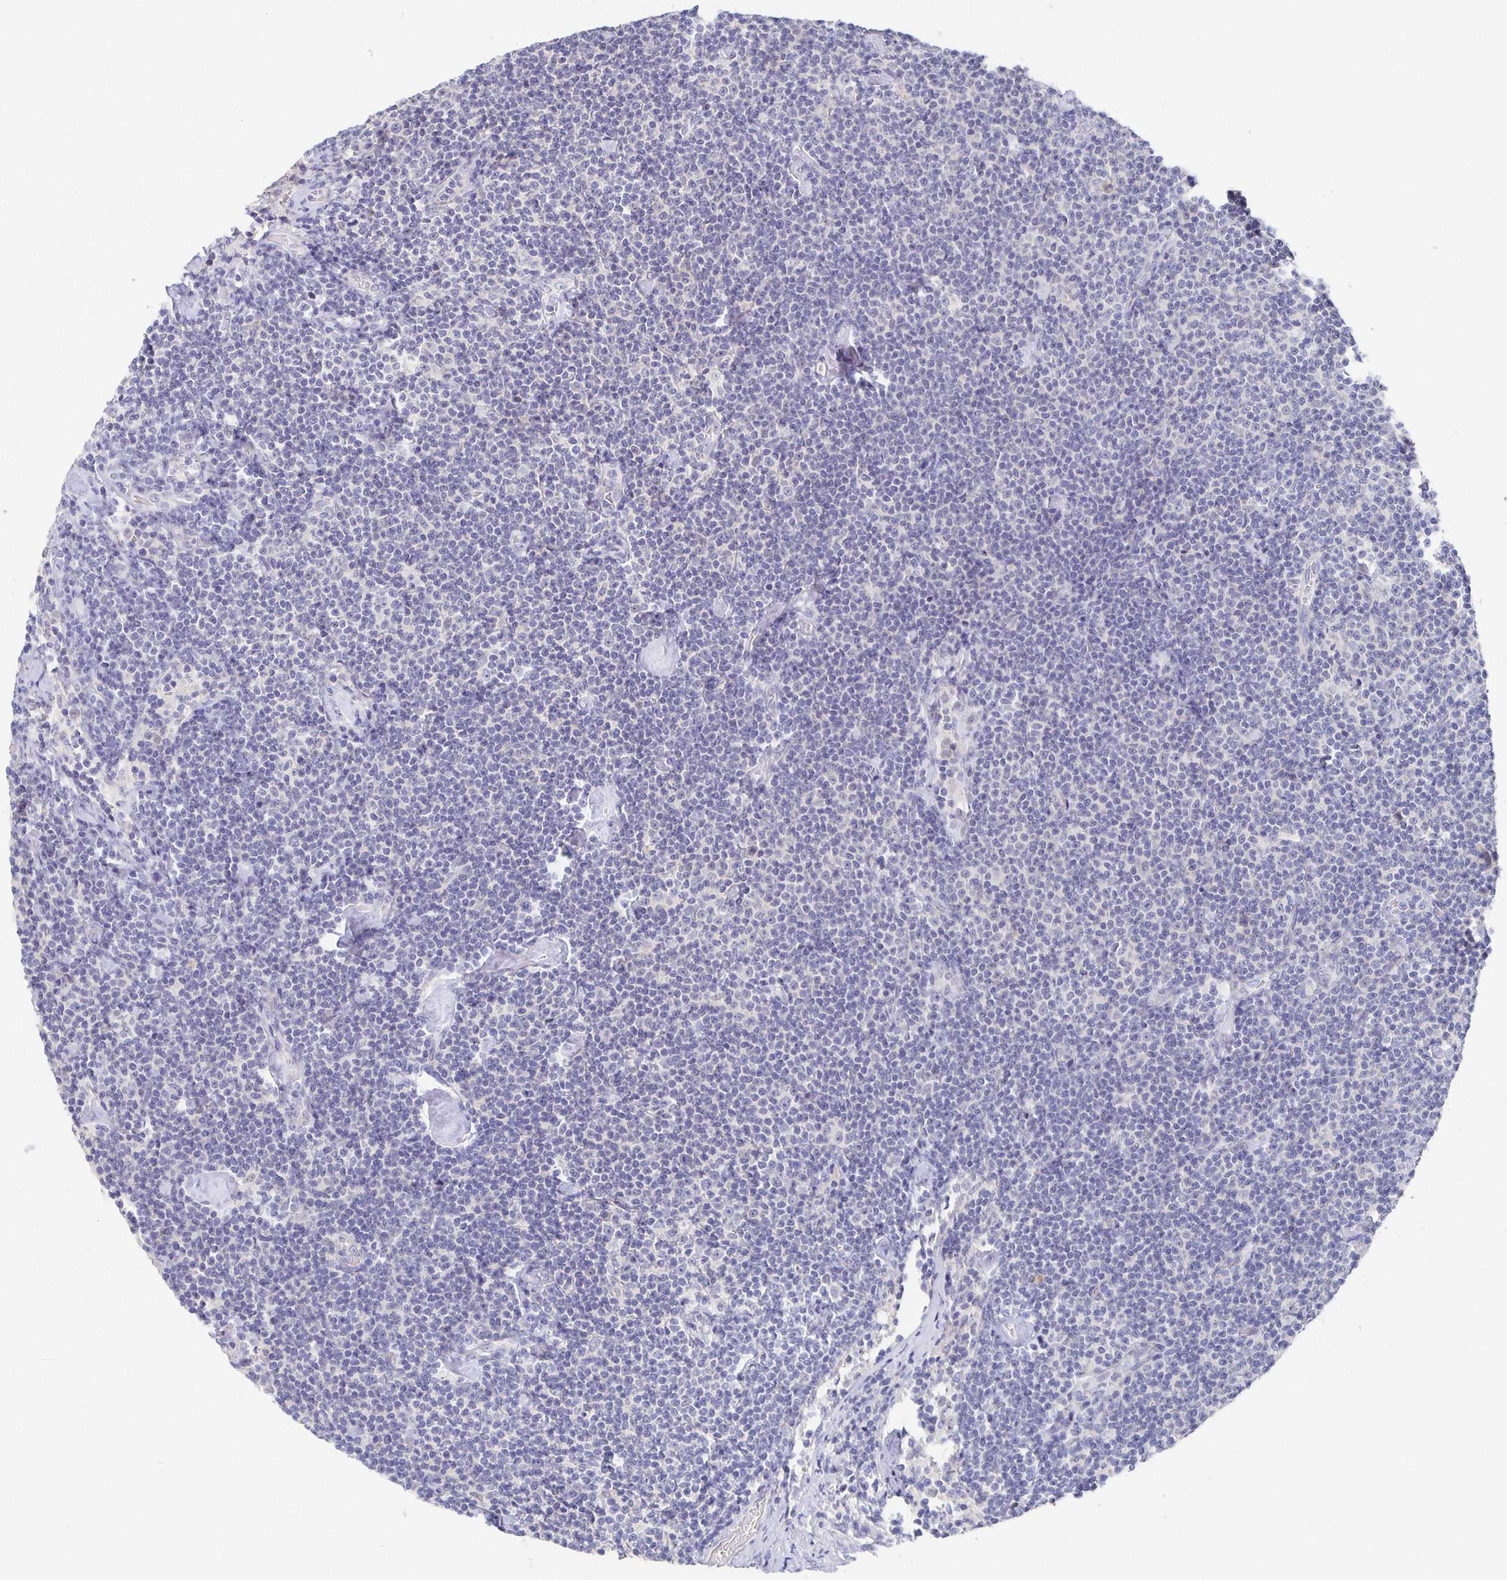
{"staining": {"intensity": "negative", "quantity": "none", "location": "none"}, "tissue": "lymphoma", "cell_type": "Tumor cells", "image_type": "cancer", "snomed": [{"axis": "morphology", "description": "Malignant lymphoma, non-Hodgkin's type, Low grade"}, {"axis": "topography", "description": "Lymph node"}], "caption": "Immunohistochemistry (IHC) of human lymphoma shows no positivity in tumor cells. Brightfield microscopy of immunohistochemistry stained with DAB (3,3'-diaminobenzidine) (brown) and hematoxylin (blue), captured at high magnification.", "gene": "FKRP", "patient": {"sex": "male", "age": 81}}